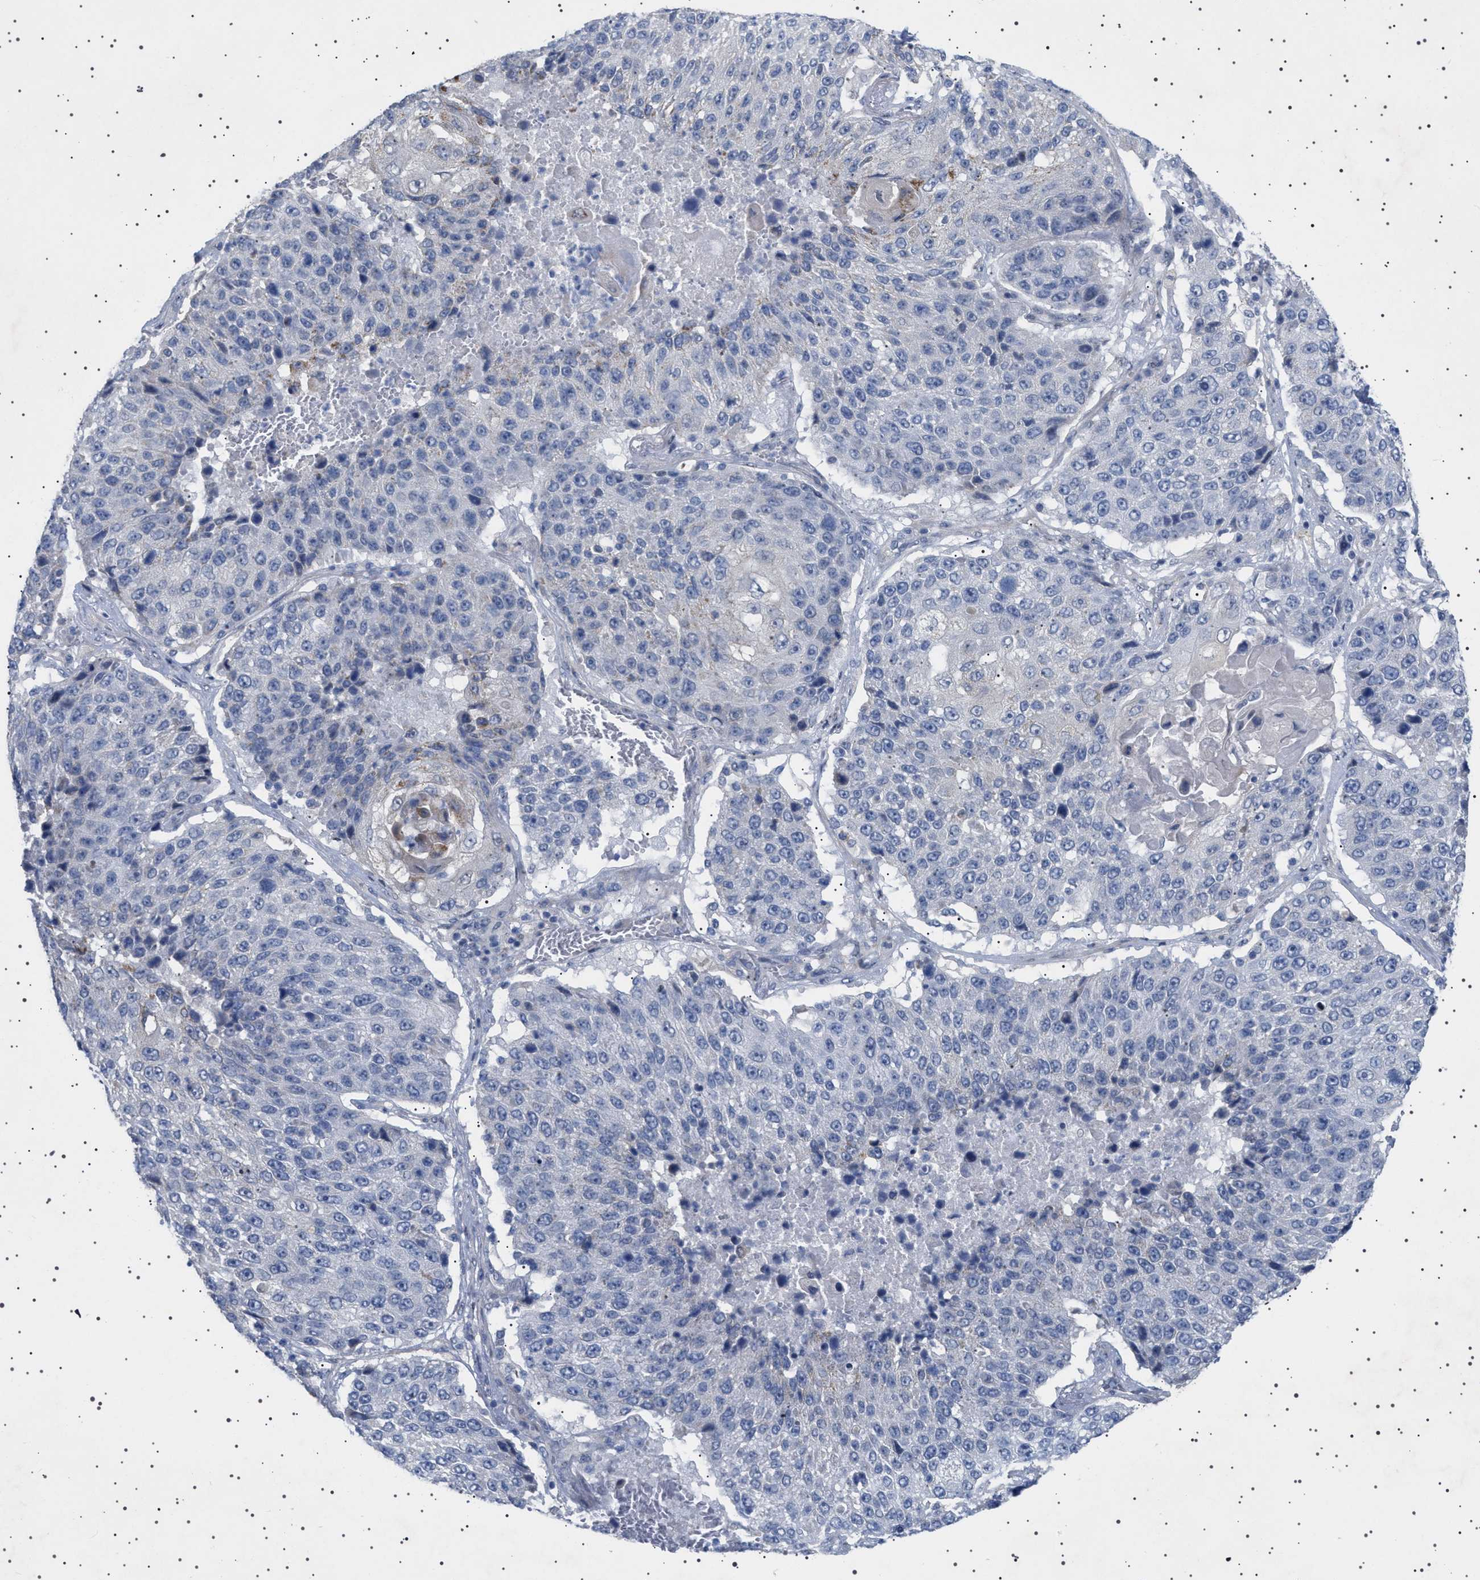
{"staining": {"intensity": "negative", "quantity": "none", "location": "none"}, "tissue": "lung cancer", "cell_type": "Tumor cells", "image_type": "cancer", "snomed": [{"axis": "morphology", "description": "Squamous cell carcinoma, NOS"}, {"axis": "topography", "description": "Lung"}], "caption": "The micrograph displays no staining of tumor cells in squamous cell carcinoma (lung). The staining was performed using DAB (3,3'-diaminobenzidine) to visualize the protein expression in brown, while the nuclei were stained in blue with hematoxylin (Magnification: 20x).", "gene": "HTR1A", "patient": {"sex": "male", "age": 61}}